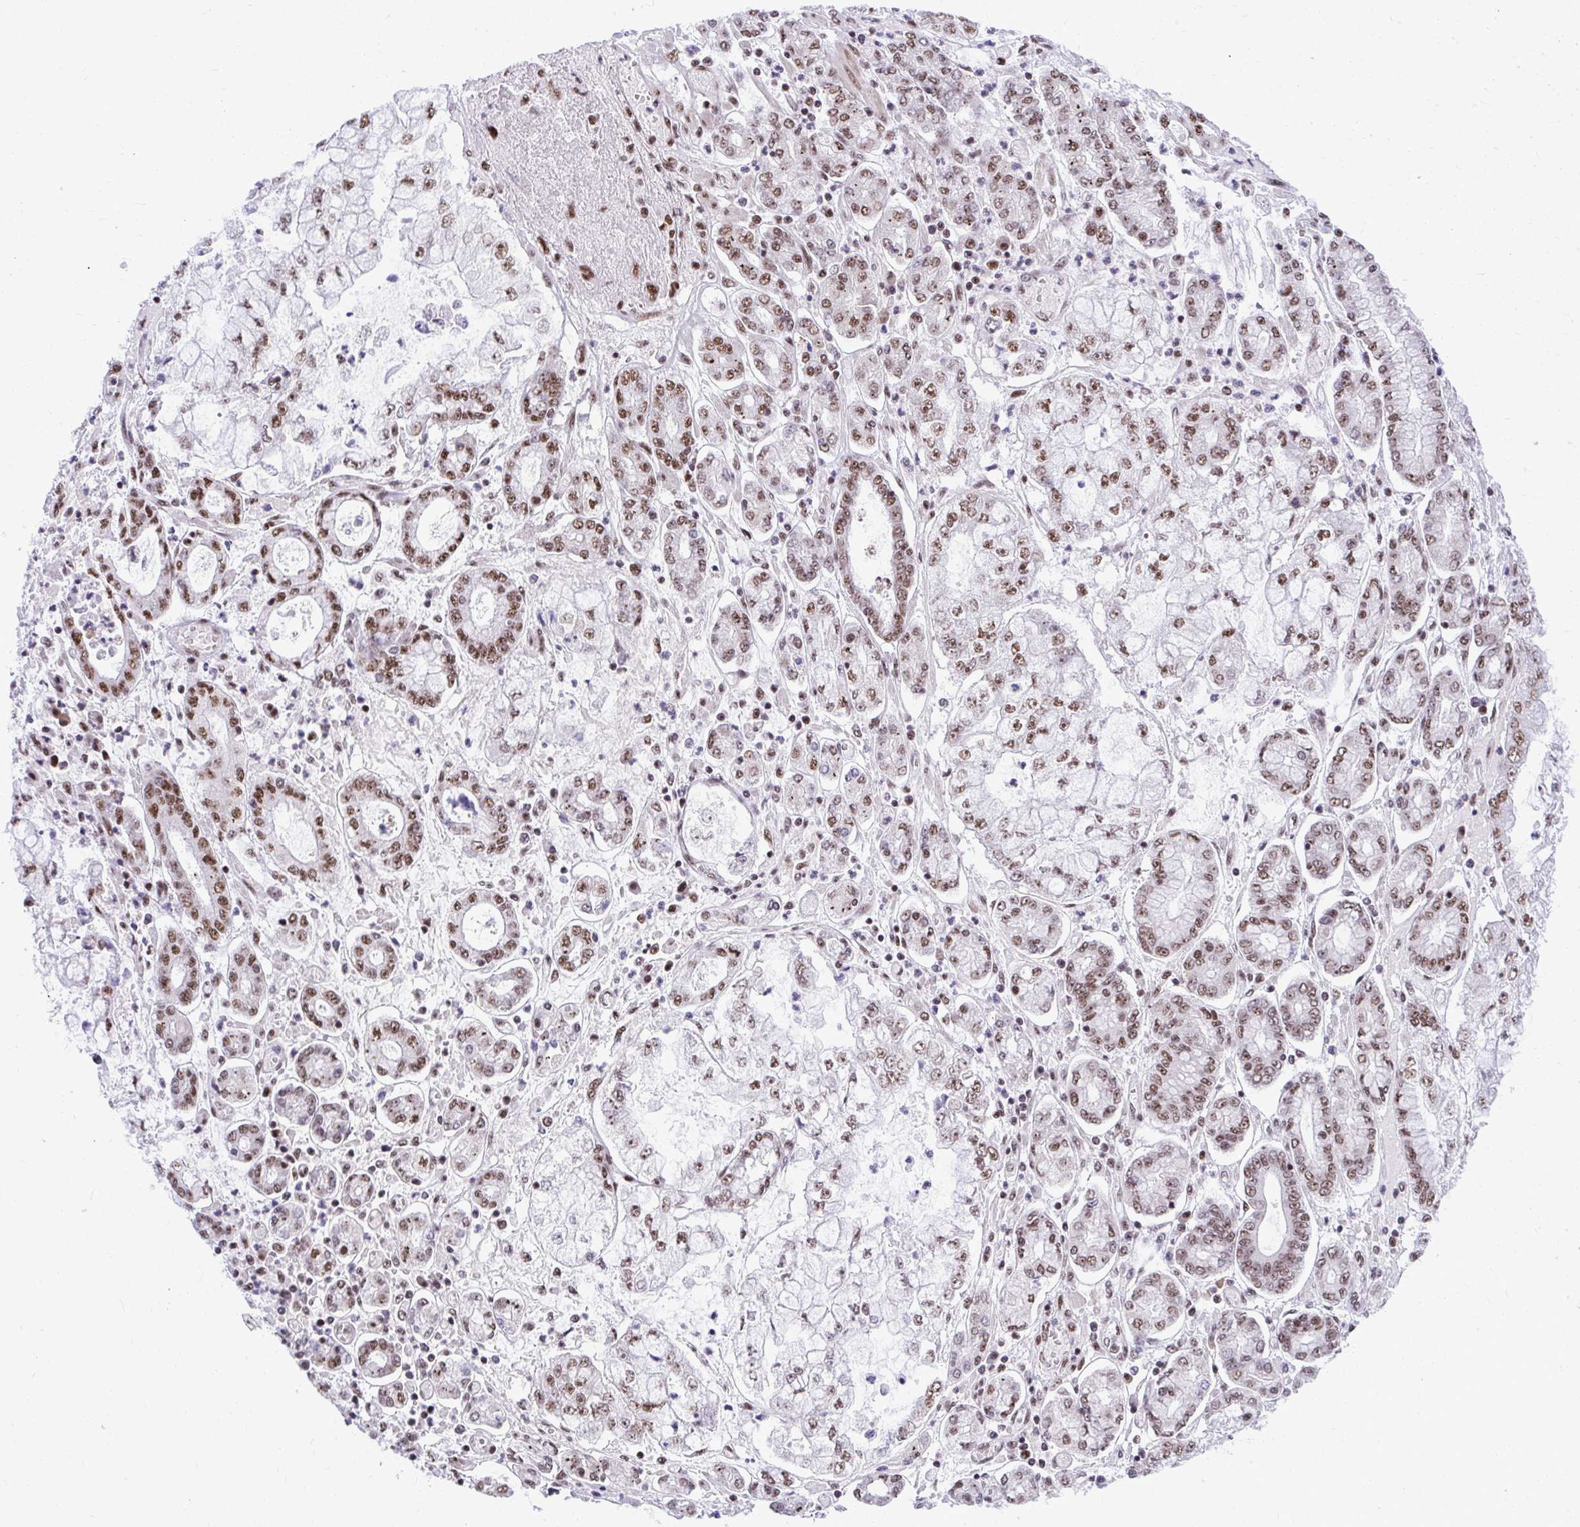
{"staining": {"intensity": "moderate", "quantity": ">75%", "location": "nuclear"}, "tissue": "stomach cancer", "cell_type": "Tumor cells", "image_type": "cancer", "snomed": [{"axis": "morphology", "description": "Adenocarcinoma, NOS"}, {"axis": "topography", "description": "Stomach"}], "caption": "An immunohistochemistry (IHC) histopathology image of tumor tissue is shown. Protein staining in brown shows moderate nuclear positivity in stomach cancer (adenocarcinoma) within tumor cells.", "gene": "PRPF19", "patient": {"sex": "male", "age": 76}}